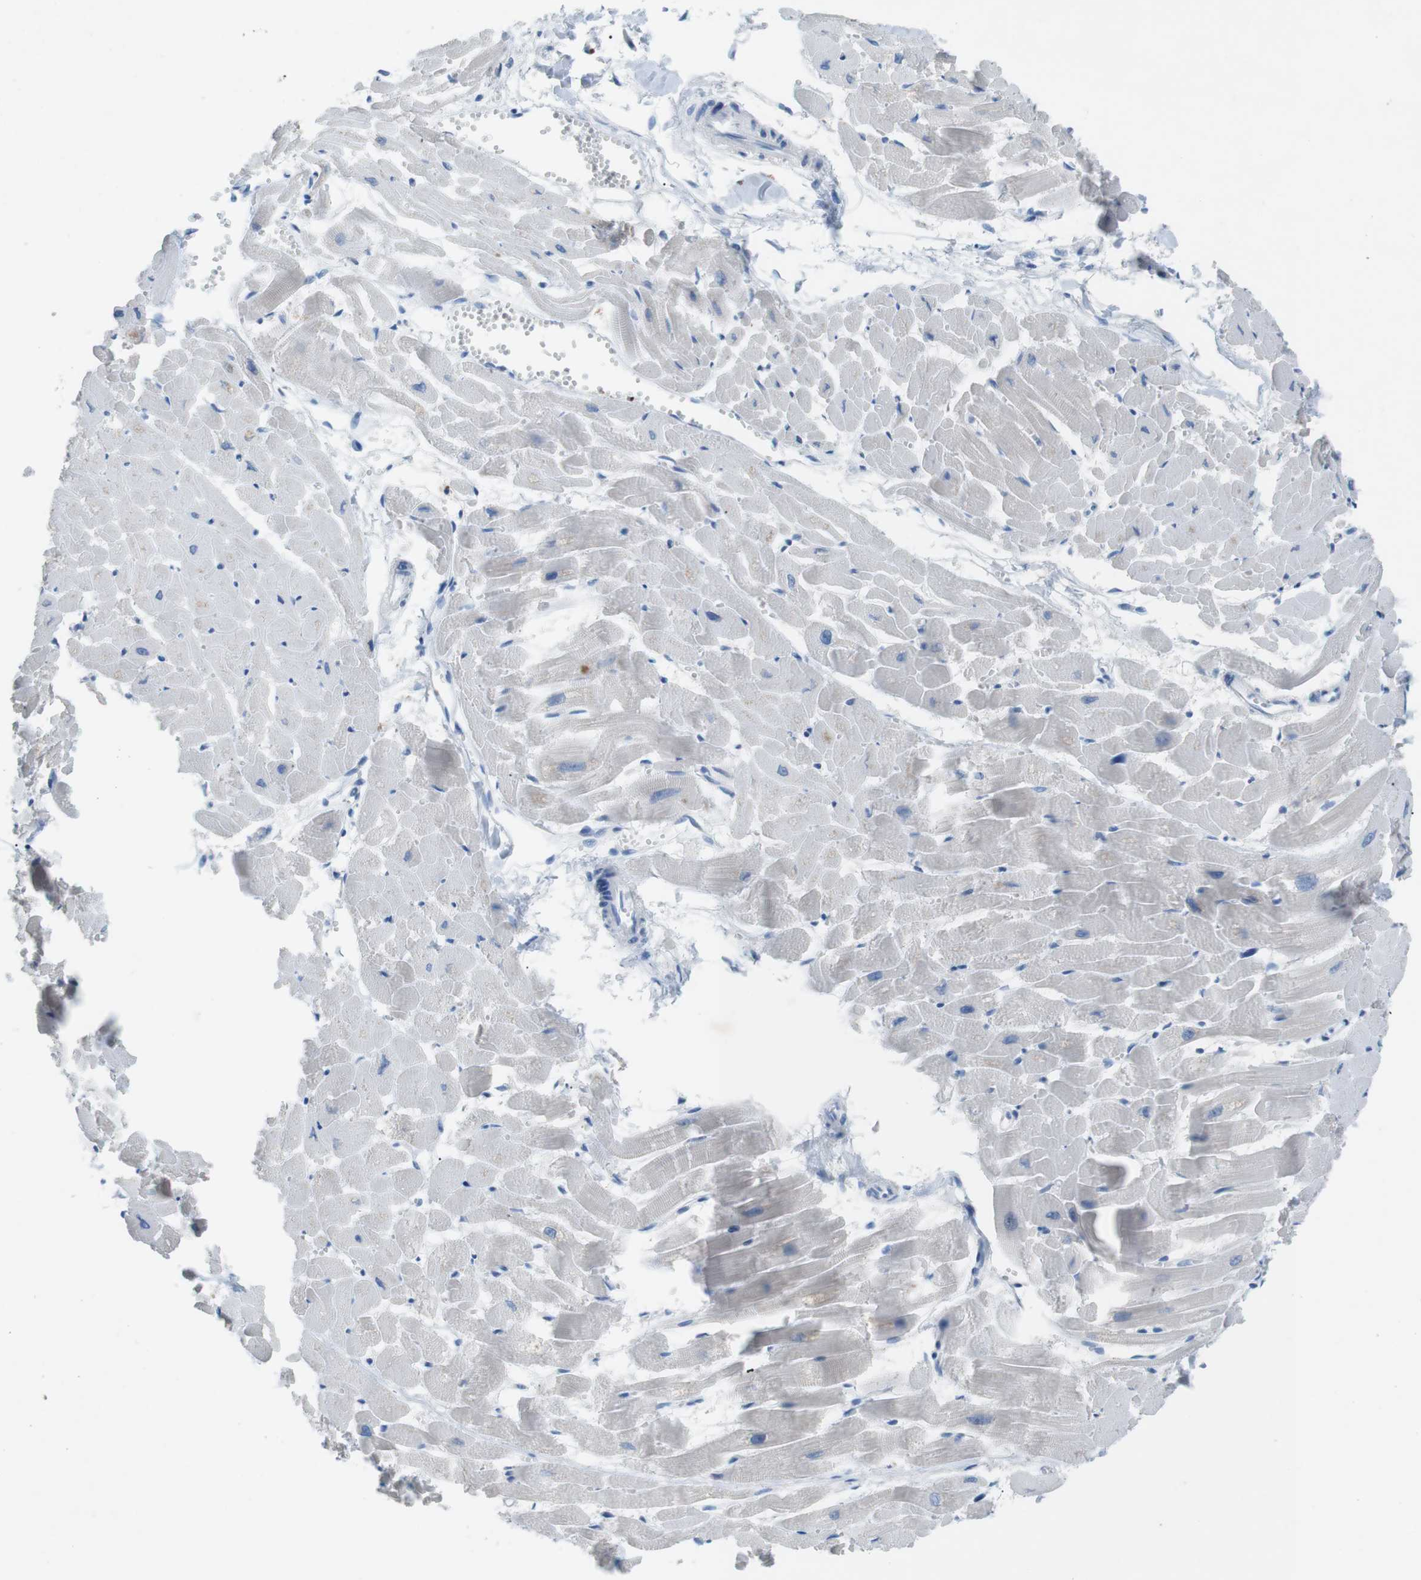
{"staining": {"intensity": "negative", "quantity": "none", "location": "none"}, "tissue": "heart muscle", "cell_type": "Cardiomyocytes", "image_type": "normal", "snomed": [{"axis": "morphology", "description": "Normal tissue, NOS"}, {"axis": "topography", "description": "Heart"}], "caption": "This image is of normal heart muscle stained with IHC to label a protein in brown with the nuclei are counter-stained blue. There is no positivity in cardiomyocytes.", "gene": "SALL4", "patient": {"sex": "female", "age": 19}}